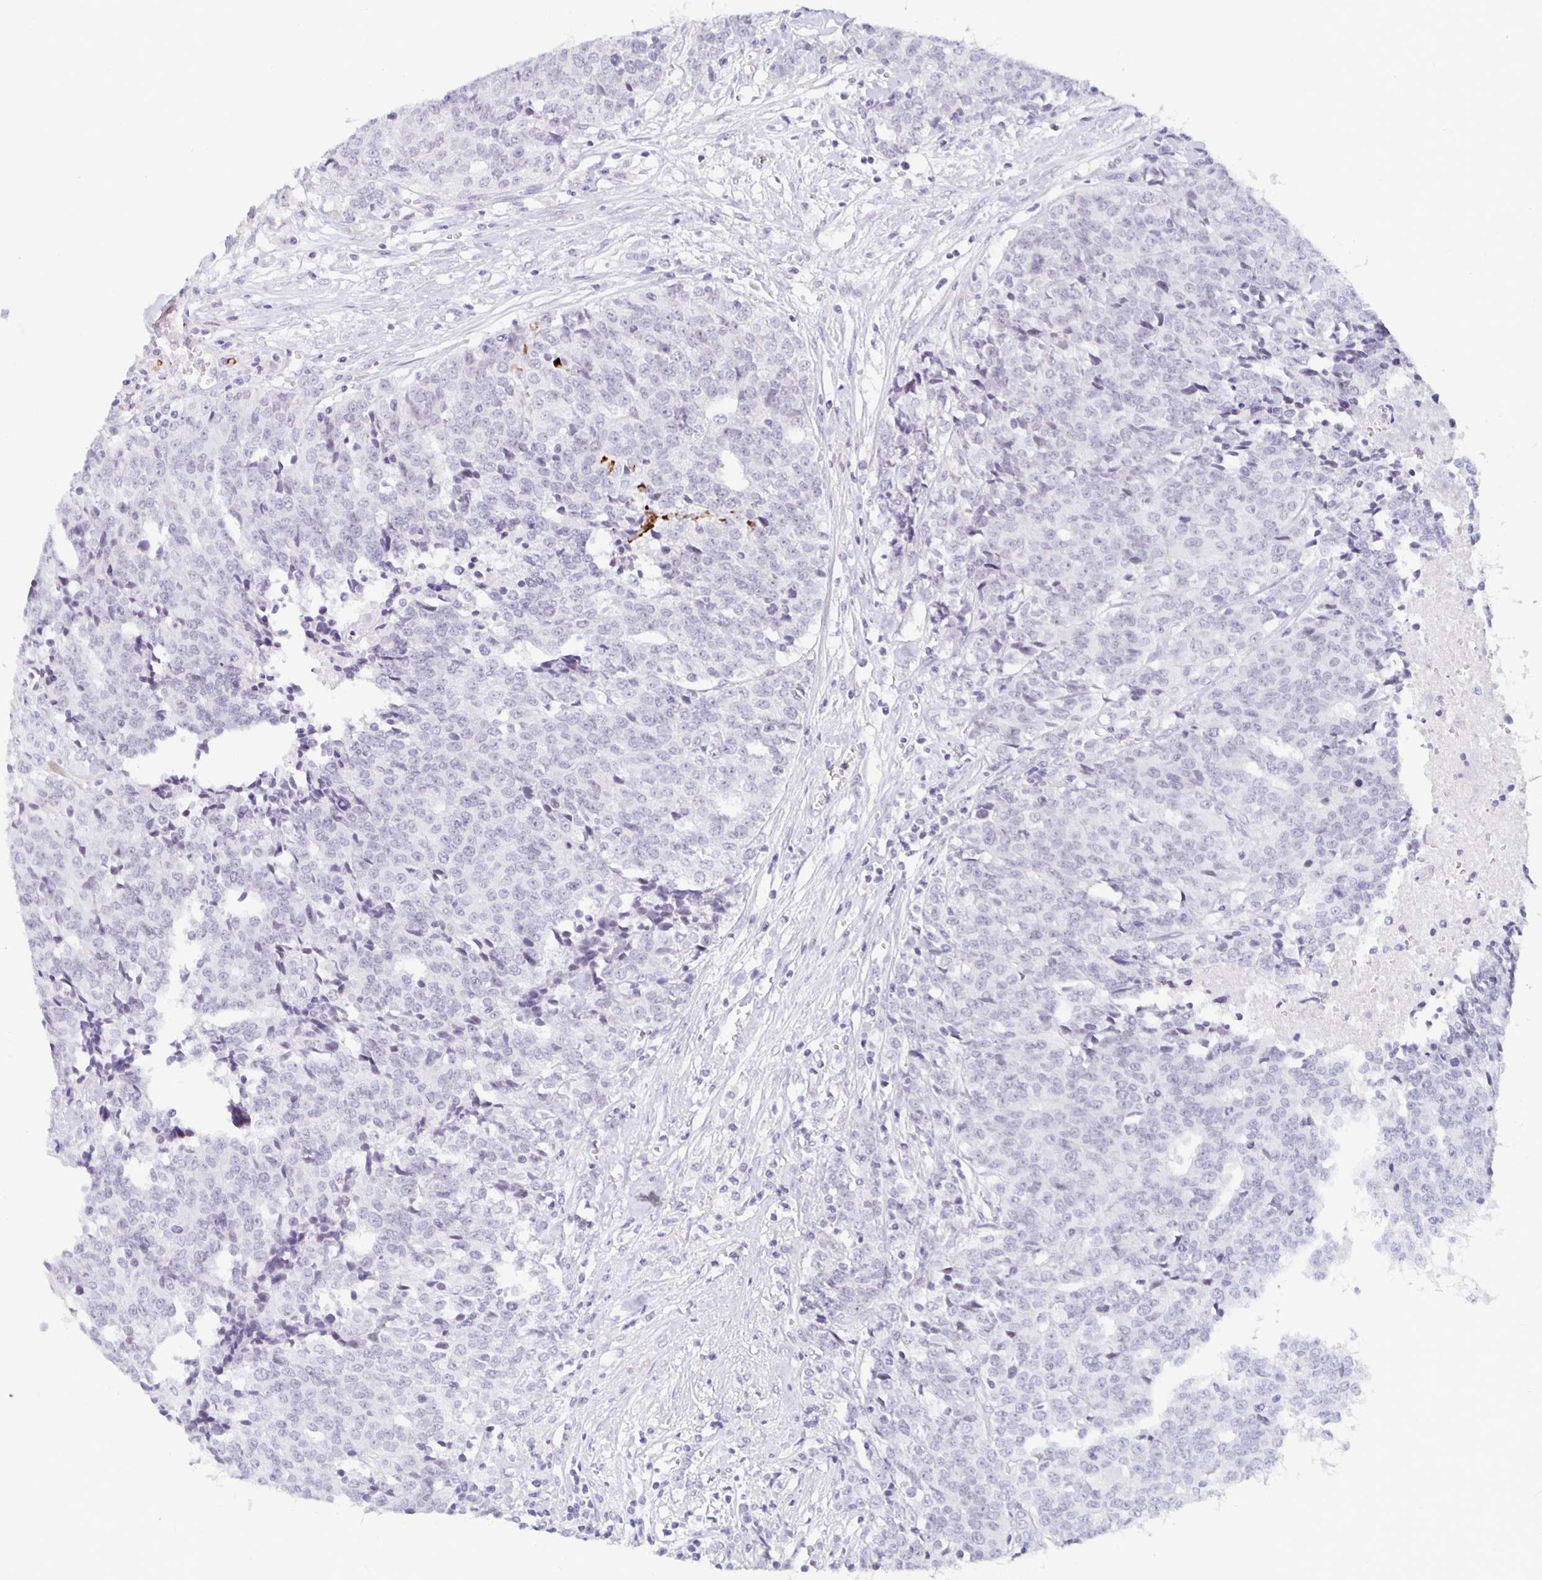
{"staining": {"intensity": "negative", "quantity": "none", "location": "none"}, "tissue": "prostate cancer", "cell_type": "Tumor cells", "image_type": "cancer", "snomed": [{"axis": "morphology", "description": "Adenocarcinoma, High grade"}, {"axis": "topography", "description": "Prostate and seminal vesicle, NOS"}], "caption": "This is an IHC photomicrograph of human prostate high-grade adenocarcinoma. There is no positivity in tumor cells.", "gene": "KCNQ2", "patient": {"sex": "male", "age": 60}}